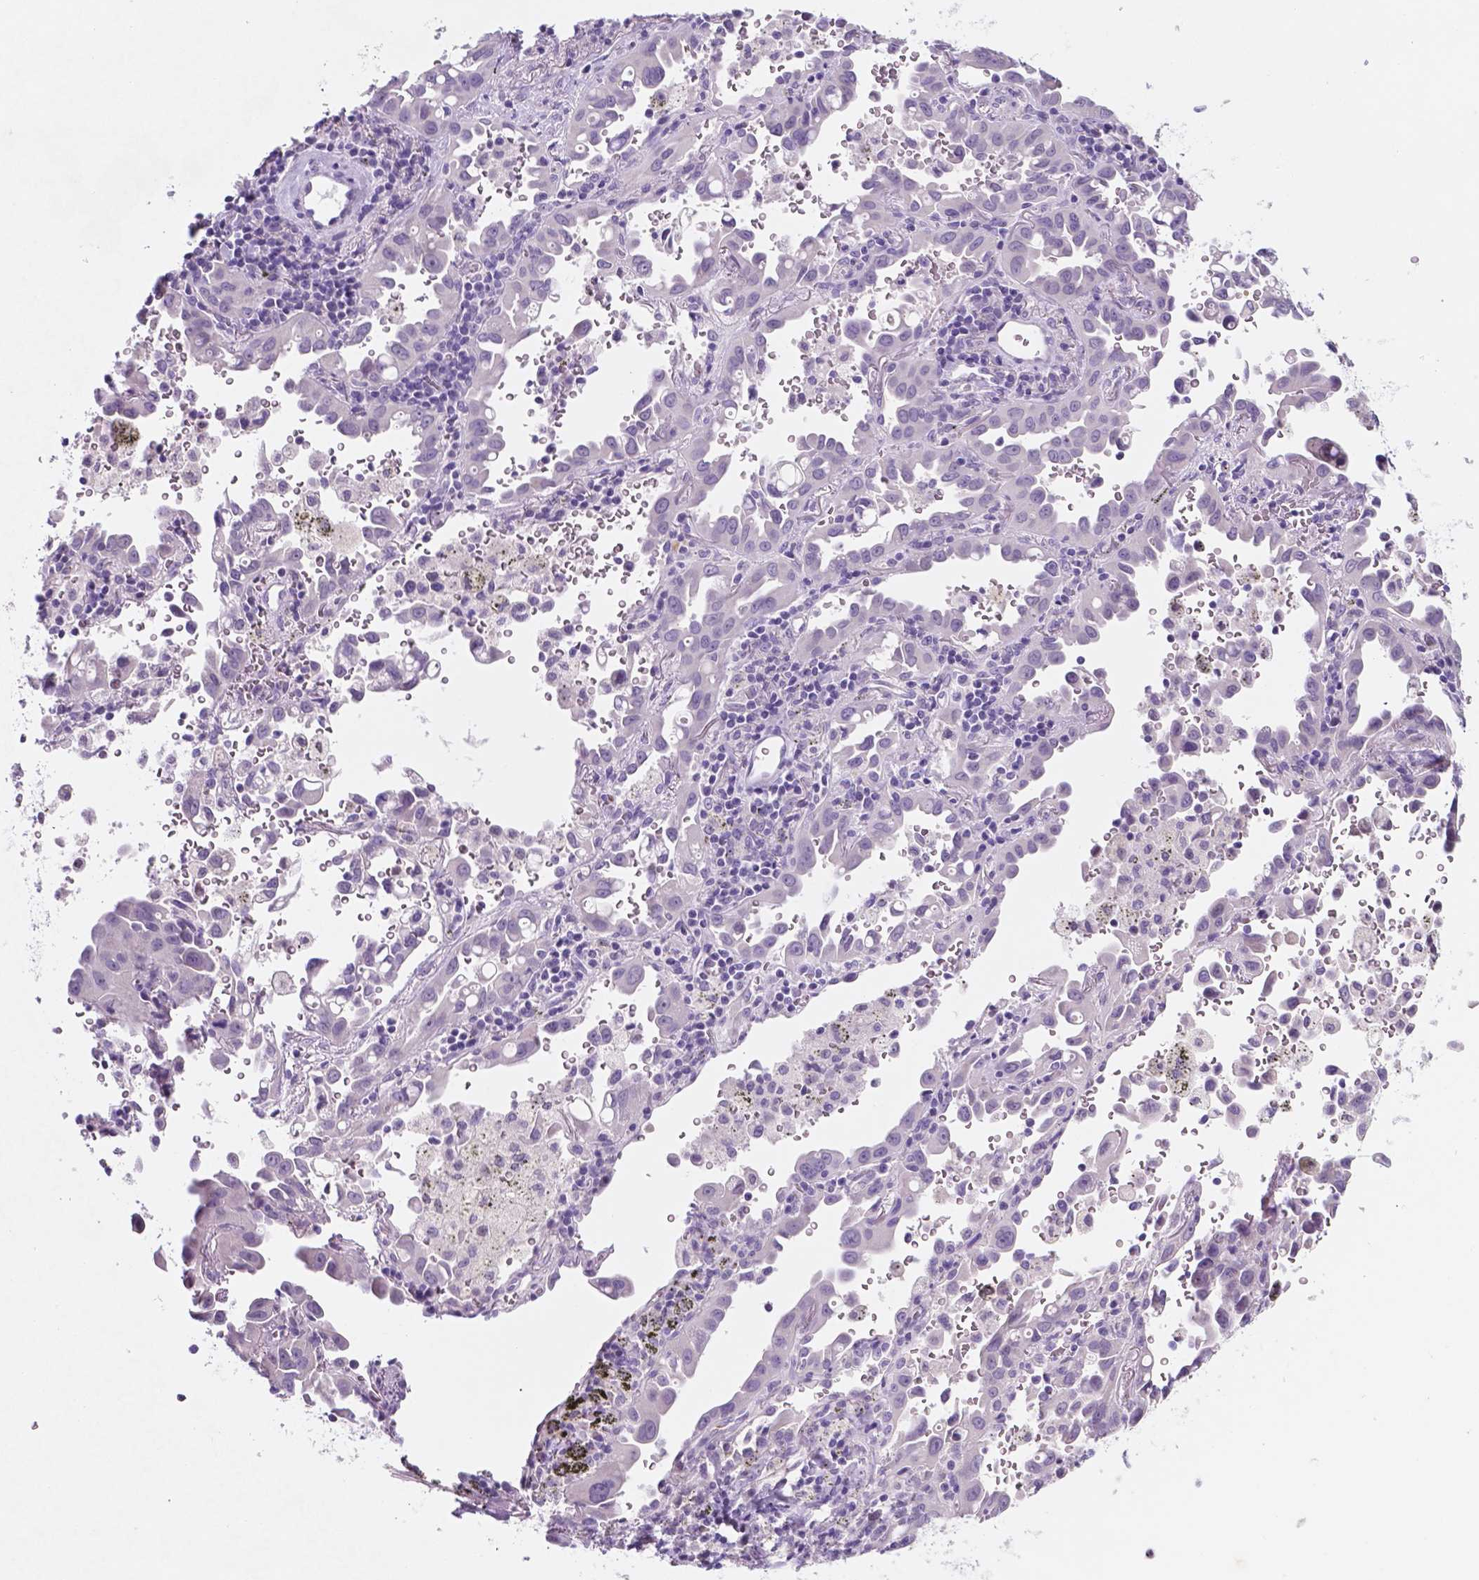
{"staining": {"intensity": "negative", "quantity": "none", "location": "none"}, "tissue": "lung cancer", "cell_type": "Tumor cells", "image_type": "cancer", "snomed": [{"axis": "morphology", "description": "Adenocarcinoma, NOS"}, {"axis": "topography", "description": "Lung"}], "caption": "Adenocarcinoma (lung) was stained to show a protein in brown. There is no significant expression in tumor cells. The staining was performed using DAB to visualize the protein expression in brown, while the nuclei were stained in blue with hematoxylin (Magnification: 20x).", "gene": "EBLN2", "patient": {"sex": "male", "age": 68}}